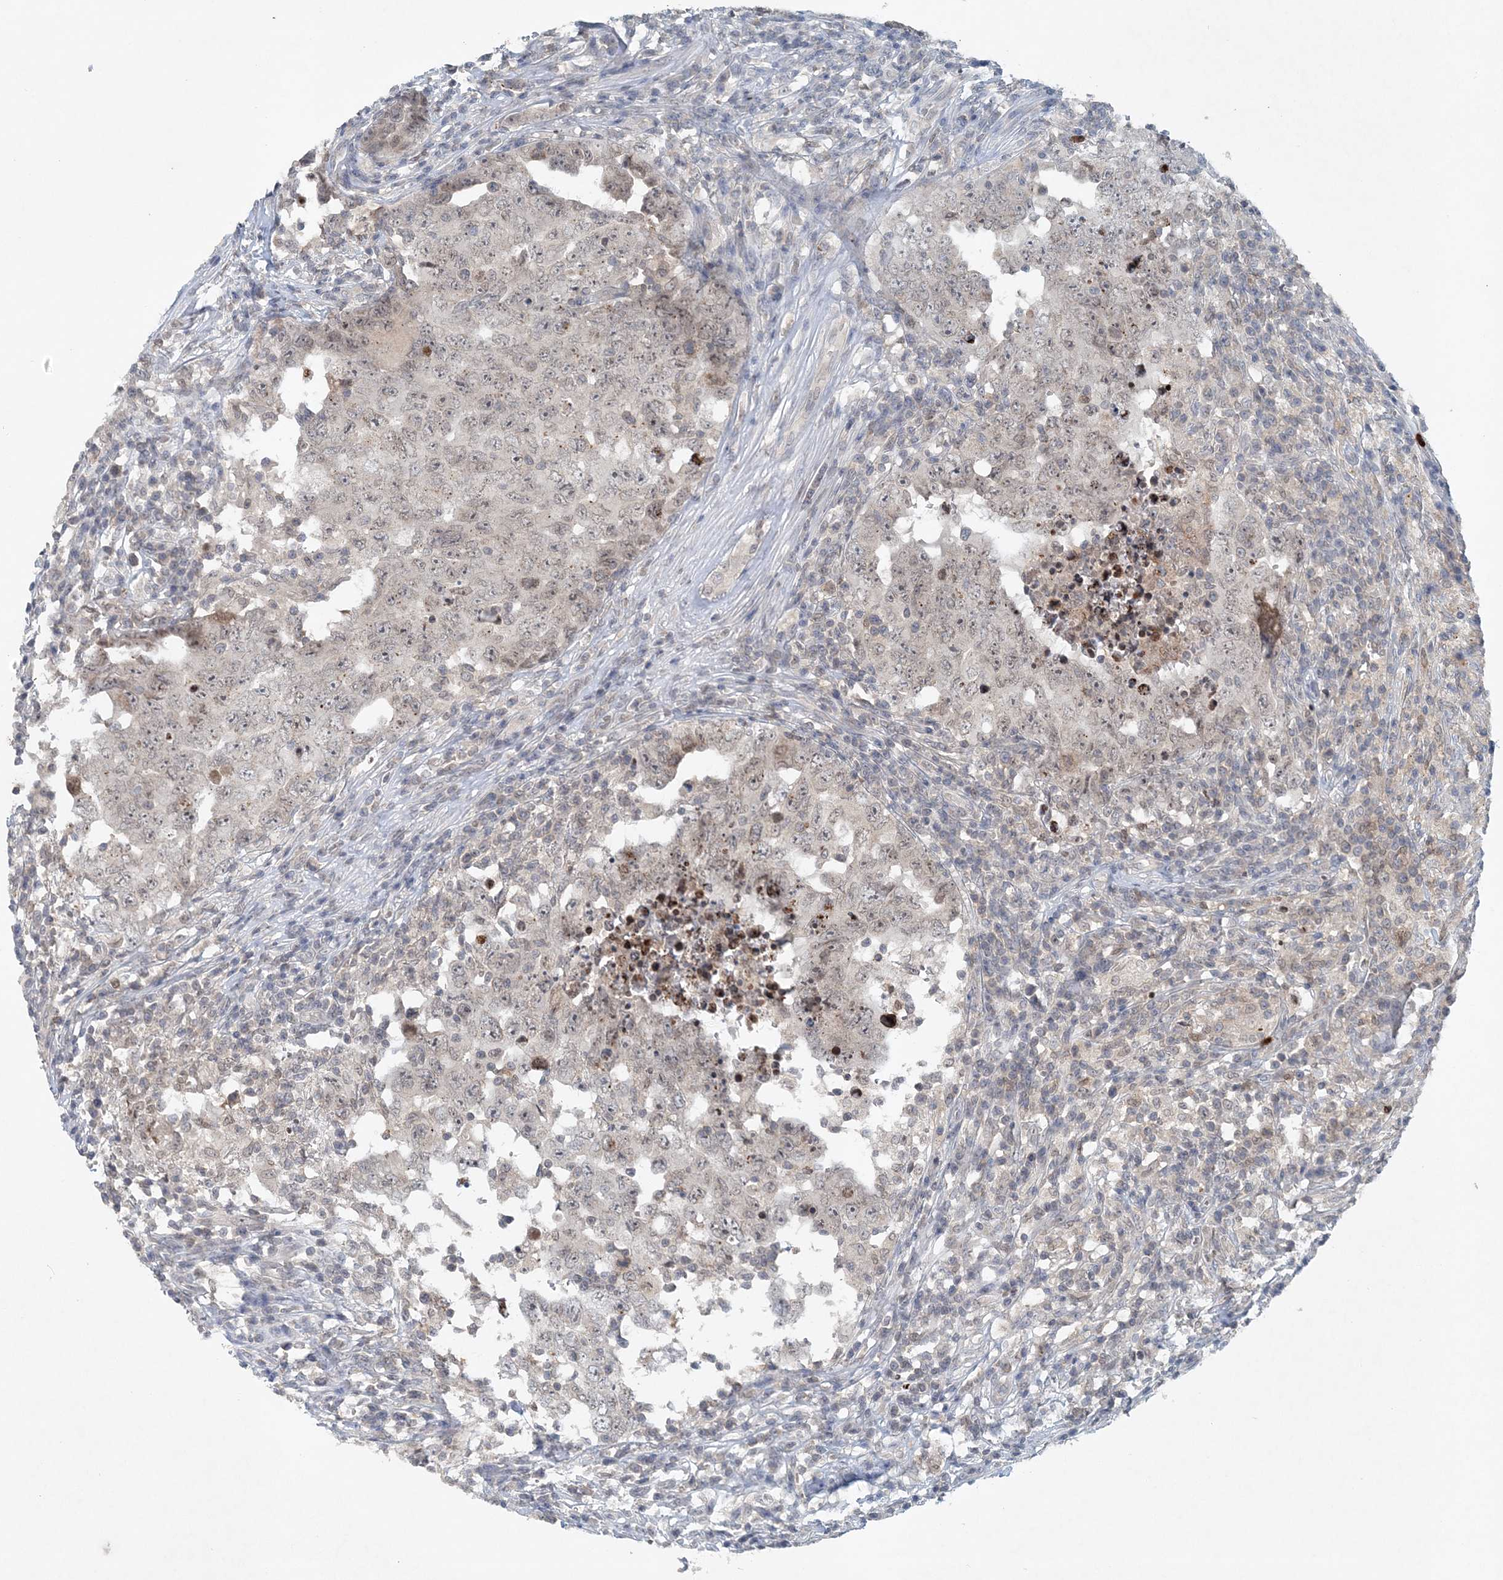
{"staining": {"intensity": "negative", "quantity": "none", "location": "none"}, "tissue": "testis cancer", "cell_type": "Tumor cells", "image_type": "cancer", "snomed": [{"axis": "morphology", "description": "Carcinoma, Embryonal, NOS"}, {"axis": "topography", "description": "Testis"}], "caption": "High magnification brightfield microscopy of testis cancer (embryonal carcinoma) stained with DAB (3,3'-diaminobenzidine) (brown) and counterstained with hematoxylin (blue): tumor cells show no significant staining.", "gene": "NUP54", "patient": {"sex": "male", "age": 26}}